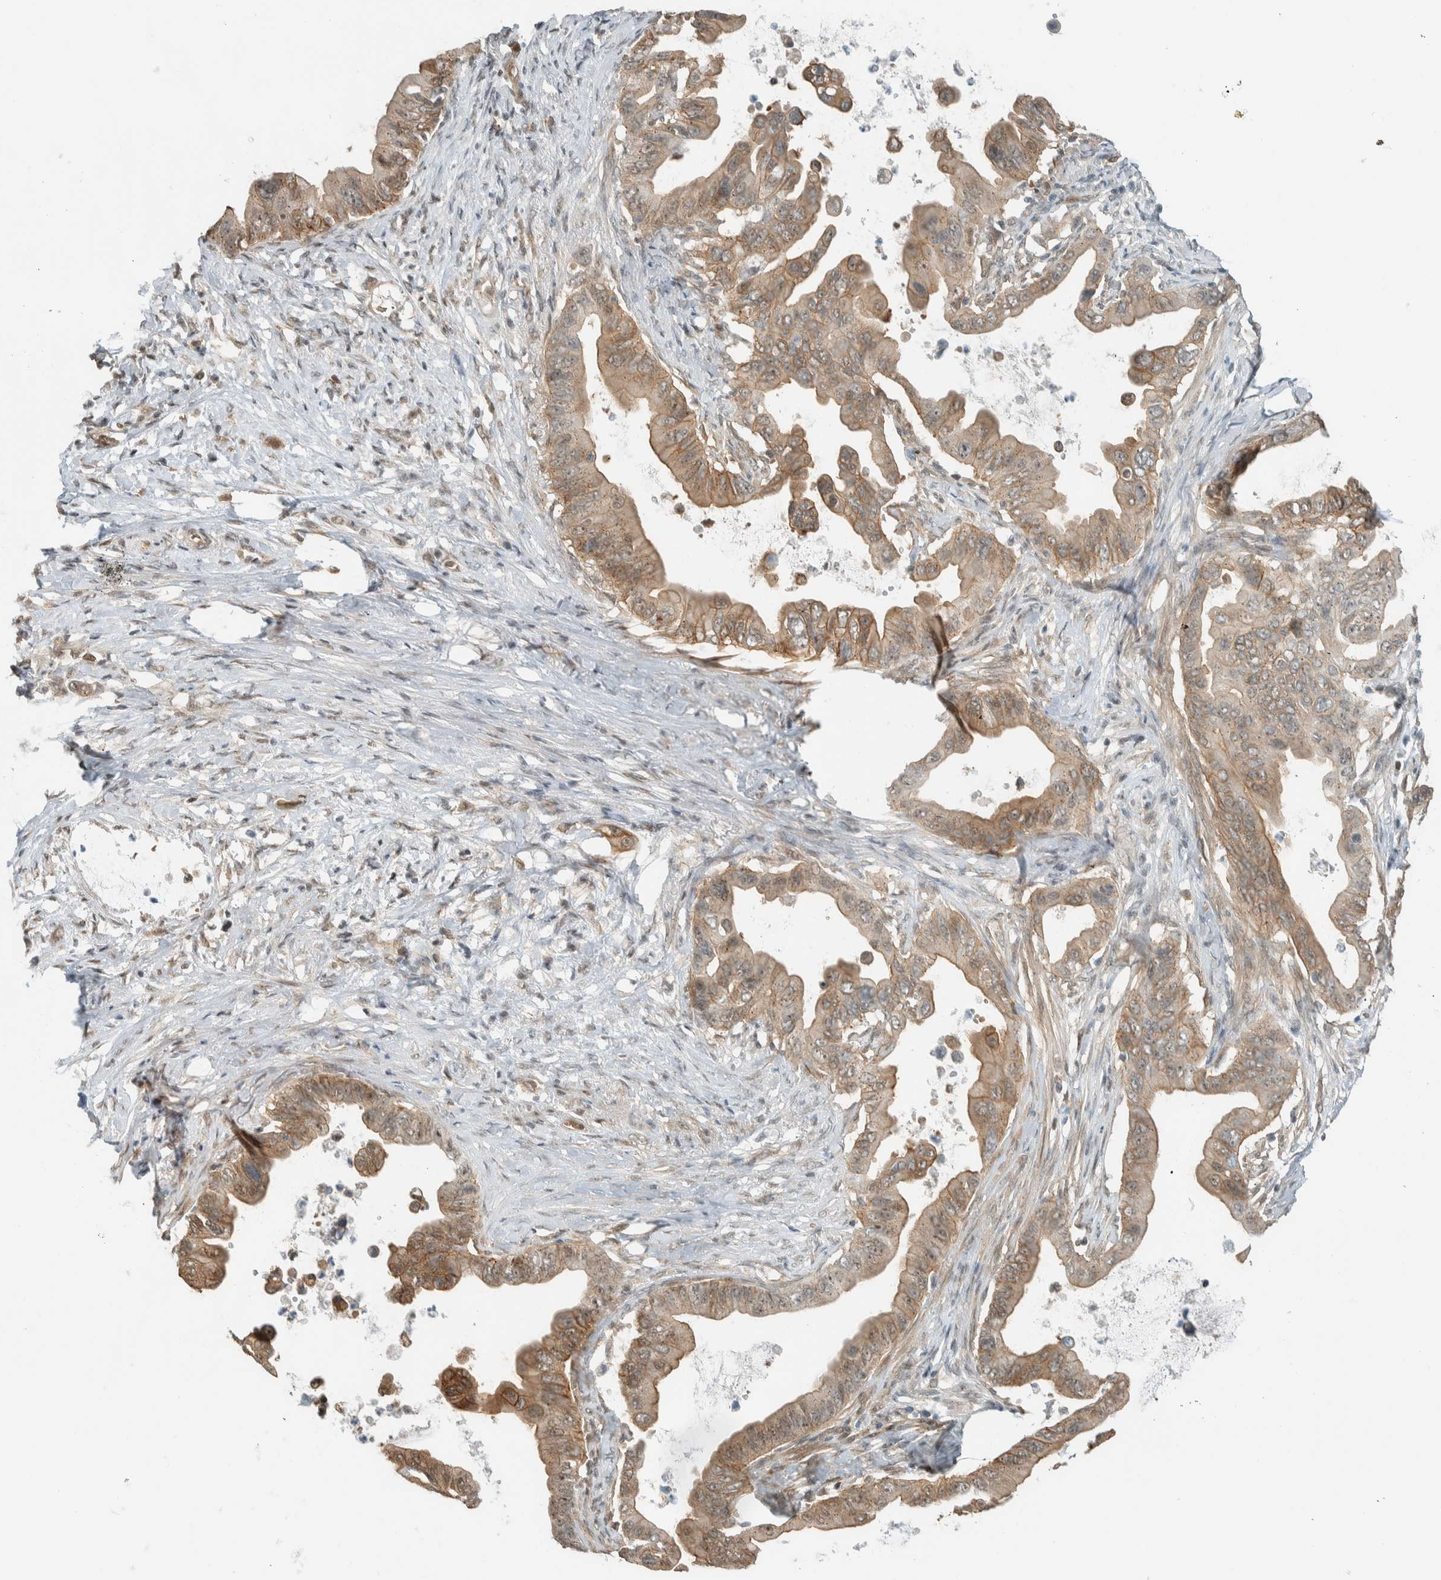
{"staining": {"intensity": "moderate", "quantity": ">75%", "location": "cytoplasmic/membranous,nuclear"}, "tissue": "pancreatic cancer", "cell_type": "Tumor cells", "image_type": "cancer", "snomed": [{"axis": "morphology", "description": "Adenocarcinoma, NOS"}, {"axis": "topography", "description": "Pancreas"}], "caption": "A photomicrograph showing moderate cytoplasmic/membranous and nuclear expression in approximately >75% of tumor cells in pancreatic cancer (adenocarcinoma), as visualized by brown immunohistochemical staining.", "gene": "NIBAN2", "patient": {"sex": "female", "age": 72}}